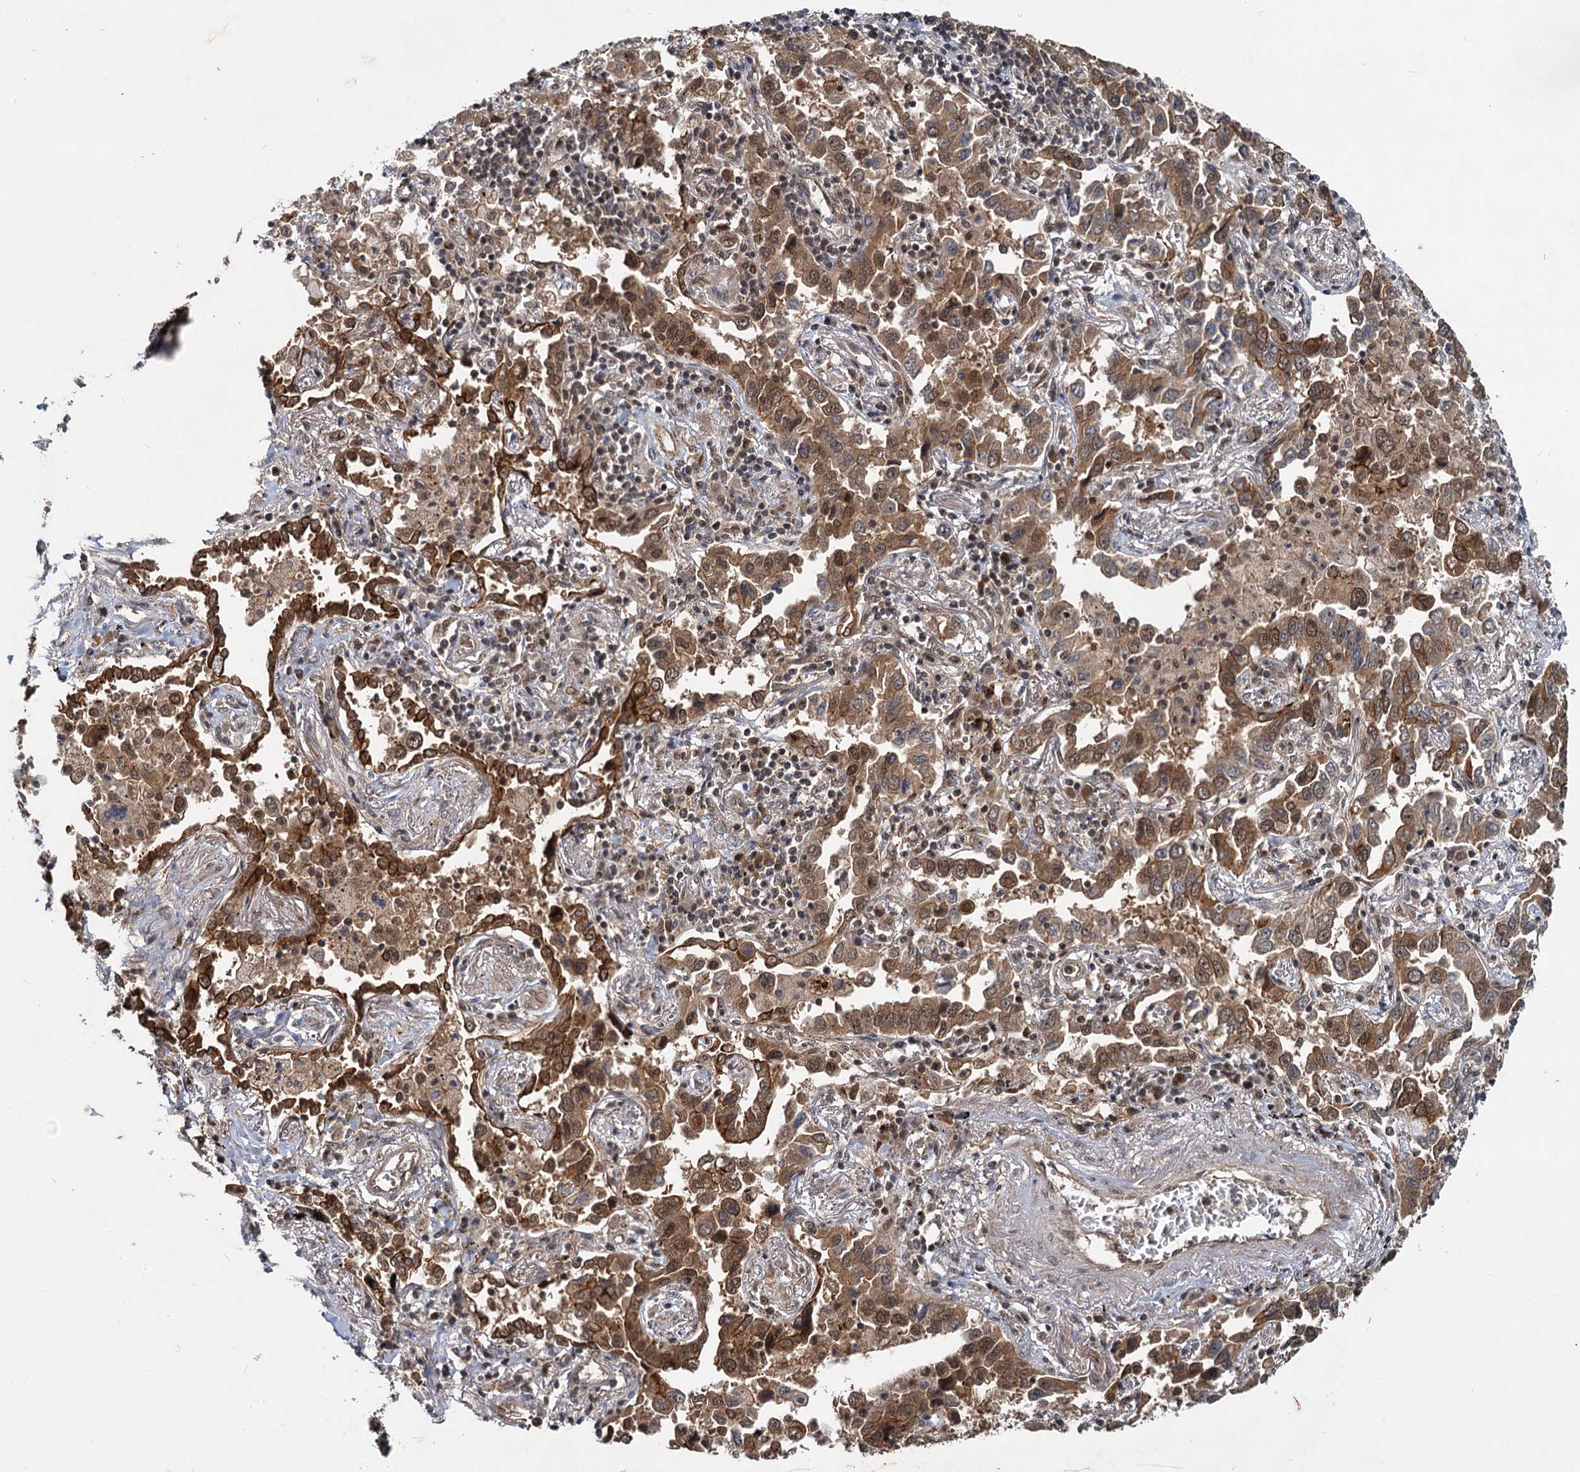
{"staining": {"intensity": "moderate", "quantity": ">75%", "location": "cytoplasmic/membranous,nuclear"}, "tissue": "lung cancer", "cell_type": "Tumor cells", "image_type": "cancer", "snomed": [{"axis": "morphology", "description": "Adenocarcinoma, NOS"}, {"axis": "topography", "description": "Lung"}], "caption": "Brown immunohistochemical staining in human lung cancer exhibits moderate cytoplasmic/membranous and nuclear positivity in approximately >75% of tumor cells.", "gene": "RITA1", "patient": {"sex": "male", "age": 67}}